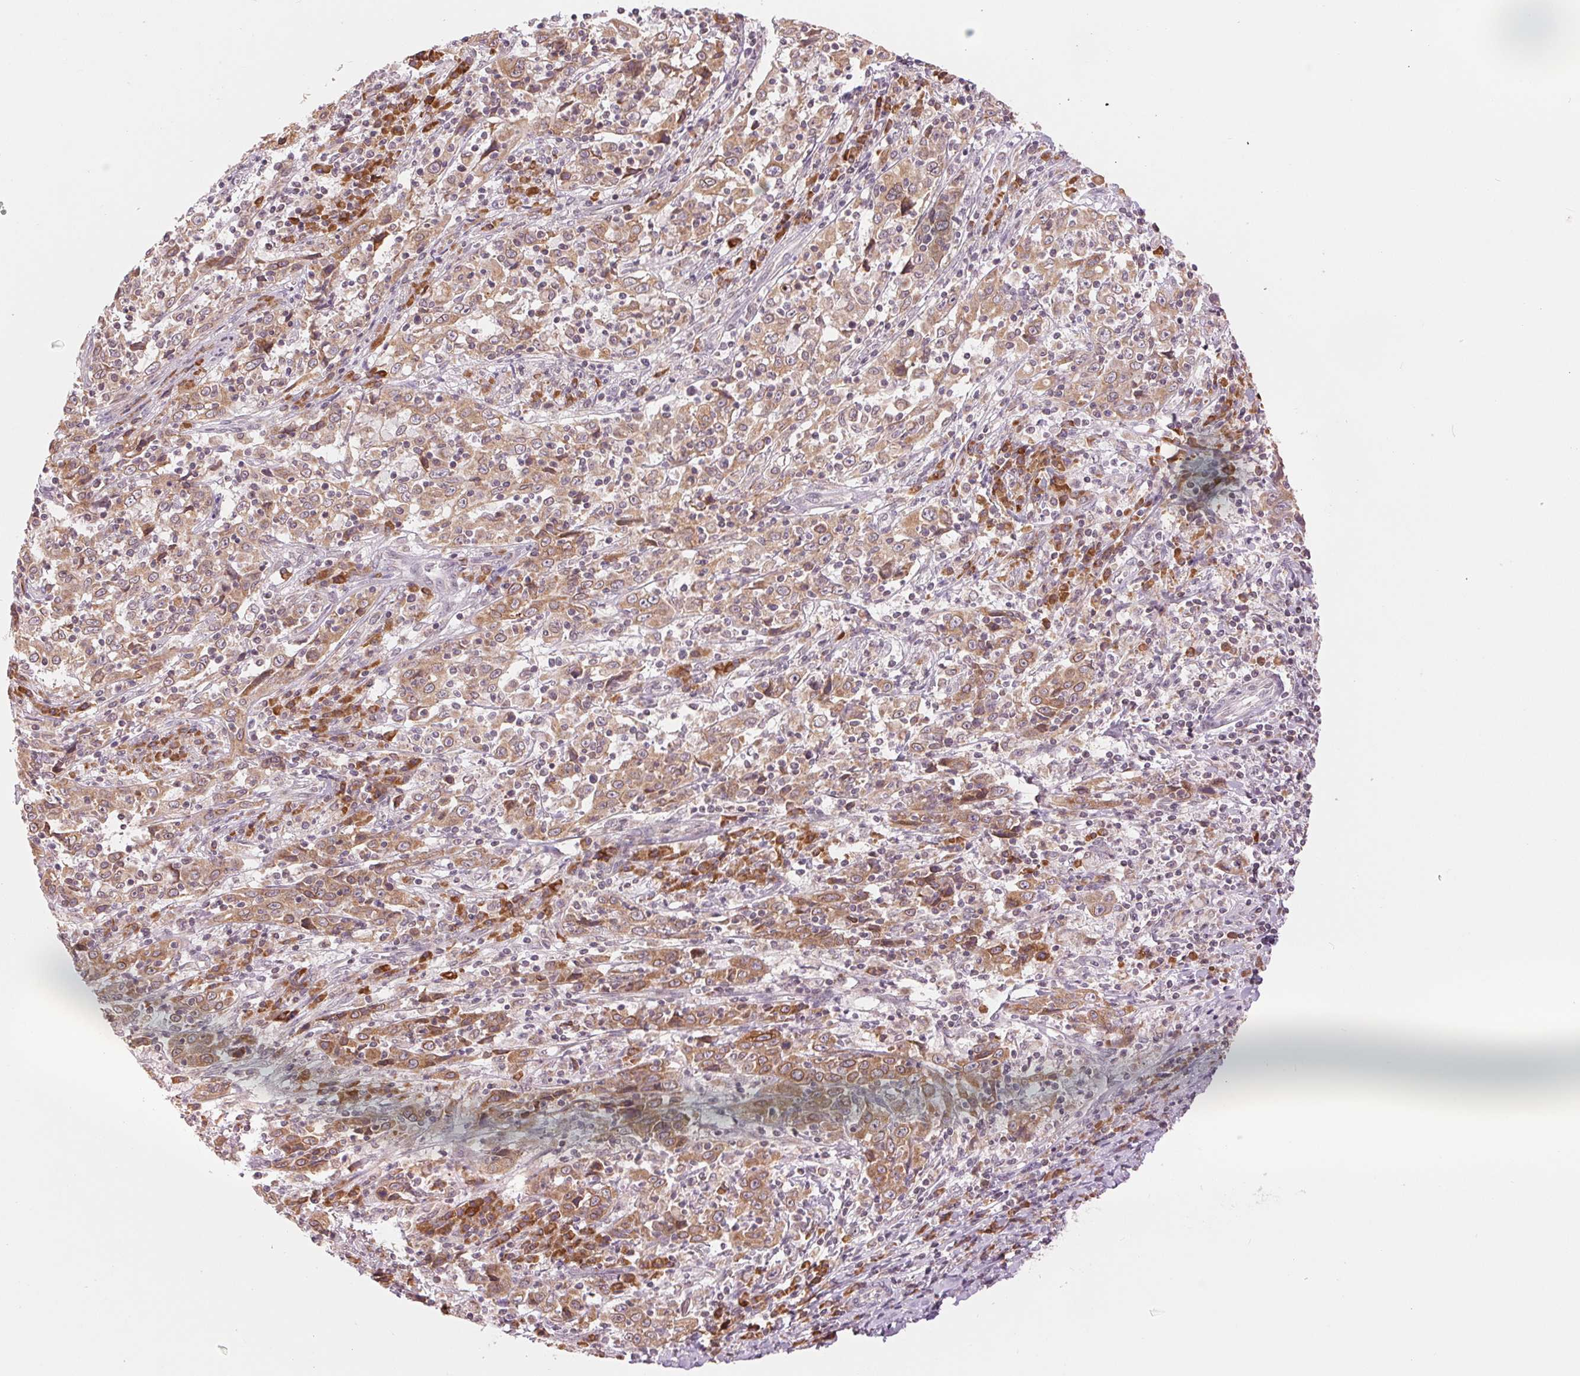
{"staining": {"intensity": "moderate", "quantity": ">75%", "location": "cytoplasmic/membranous"}, "tissue": "cervical cancer", "cell_type": "Tumor cells", "image_type": "cancer", "snomed": [{"axis": "morphology", "description": "Squamous cell carcinoma, NOS"}, {"axis": "topography", "description": "Cervix"}], "caption": "A brown stain shows moderate cytoplasmic/membranous expression of a protein in cervical cancer (squamous cell carcinoma) tumor cells. (DAB (3,3'-diaminobenzidine) = brown stain, brightfield microscopy at high magnification).", "gene": "TECR", "patient": {"sex": "female", "age": 46}}